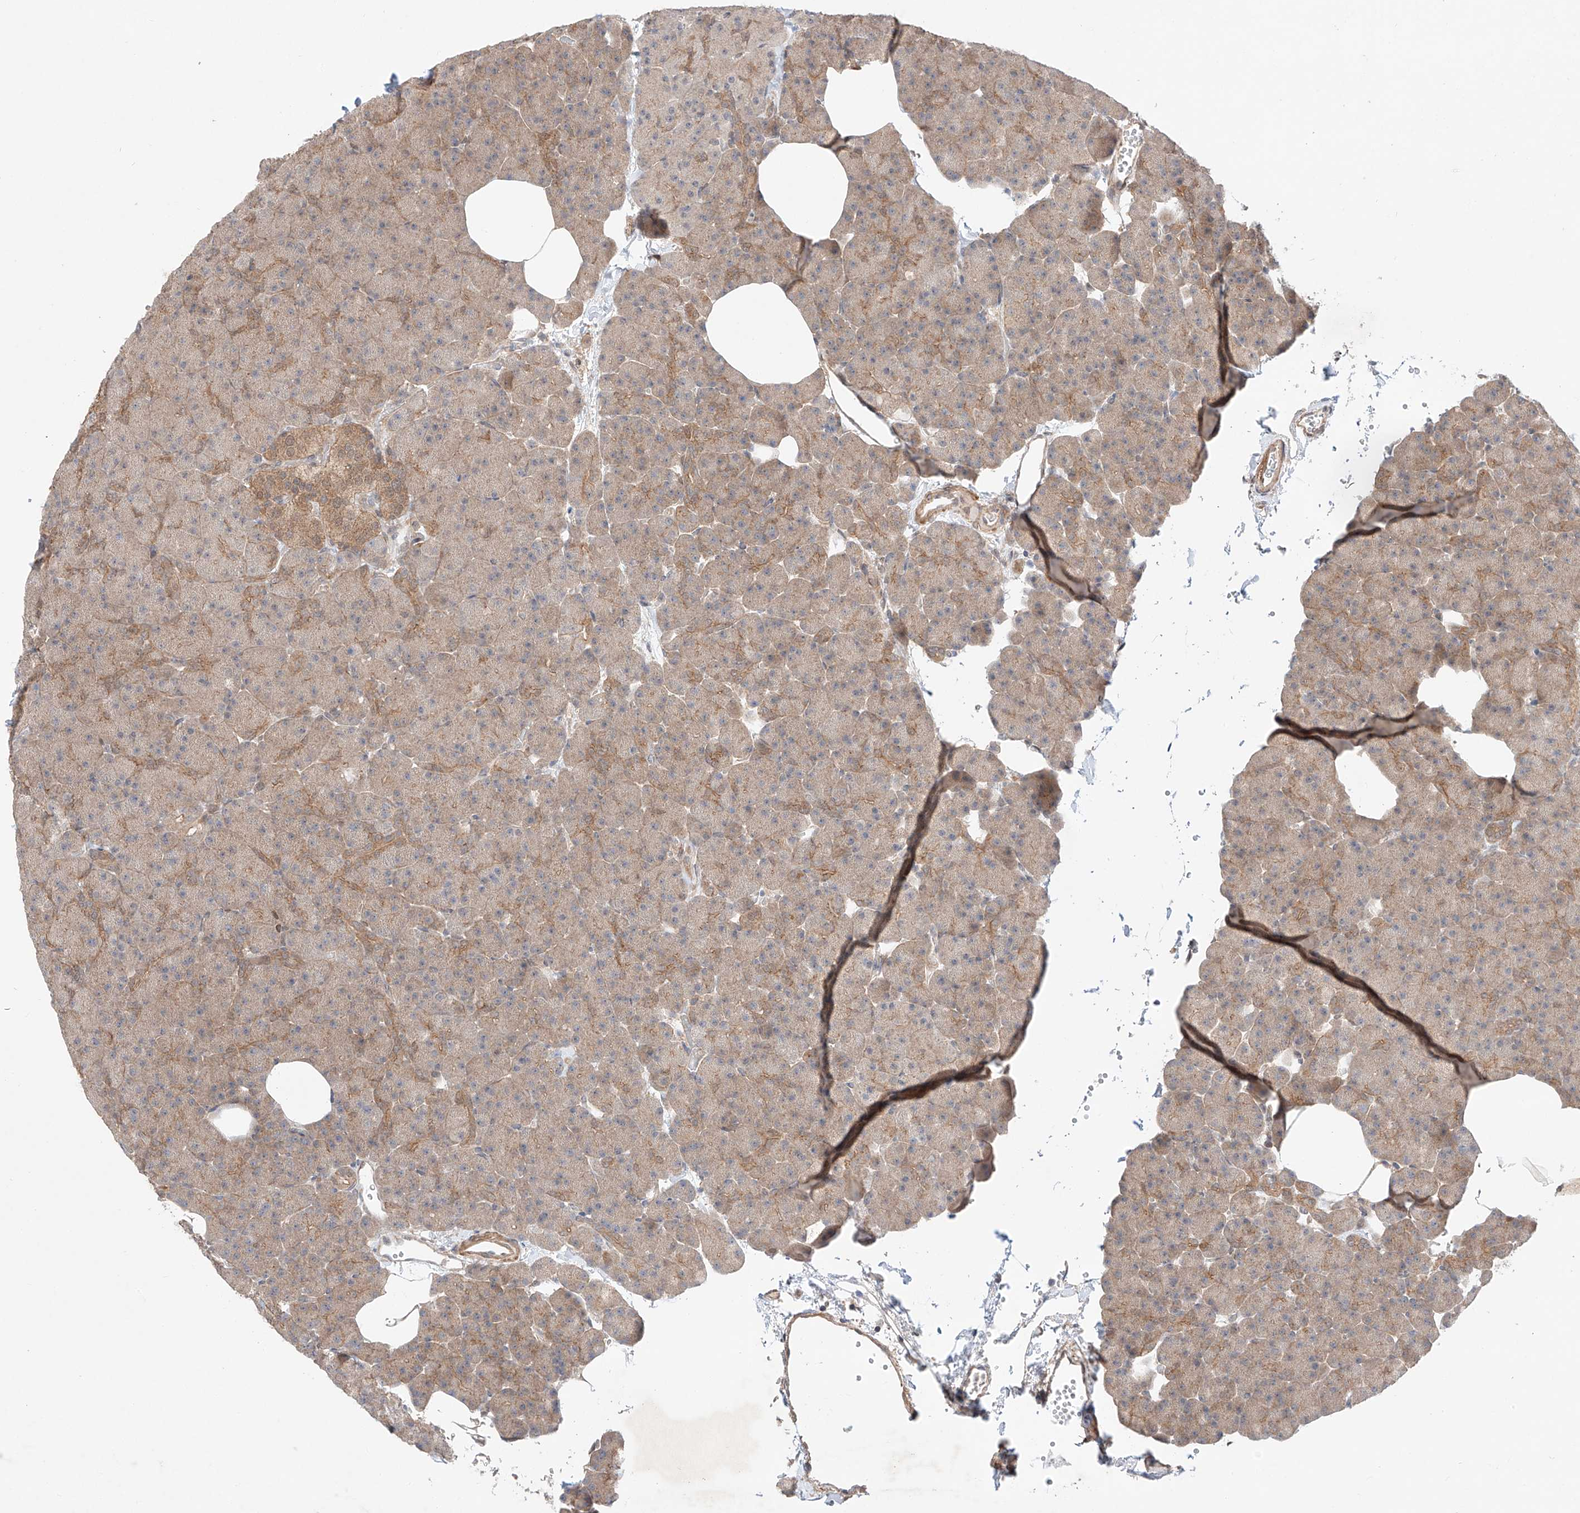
{"staining": {"intensity": "moderate", "quantity": "<25%", "location": "cytoplasmic/membranous"}, "tissue": "pancreas", "cell_type": "Exocrine glandular cells", "image_type": "normal", "snomed": [{"axis": "morphology", "description": "Normal tissue, NOS"}, {"axis": "morphology", "description": "Carcinoid, malignant, NOS"}, {"axis": "topography", "description": "Pancreas"}], "caption": "Protein staining by immunohistochemistry demonstrates moderate cytoplasmic/membranous staining in about <25% of exocrine glandular cells in unremarkable pancreas. Using DAB (3,3'-diaminobenzidine) (brown) and hematoxylin (blue) stains, captured at high magnification using brightfield microscopy.", "gene": "TSR2", "patient": {"sex": "female", "age": 35}}